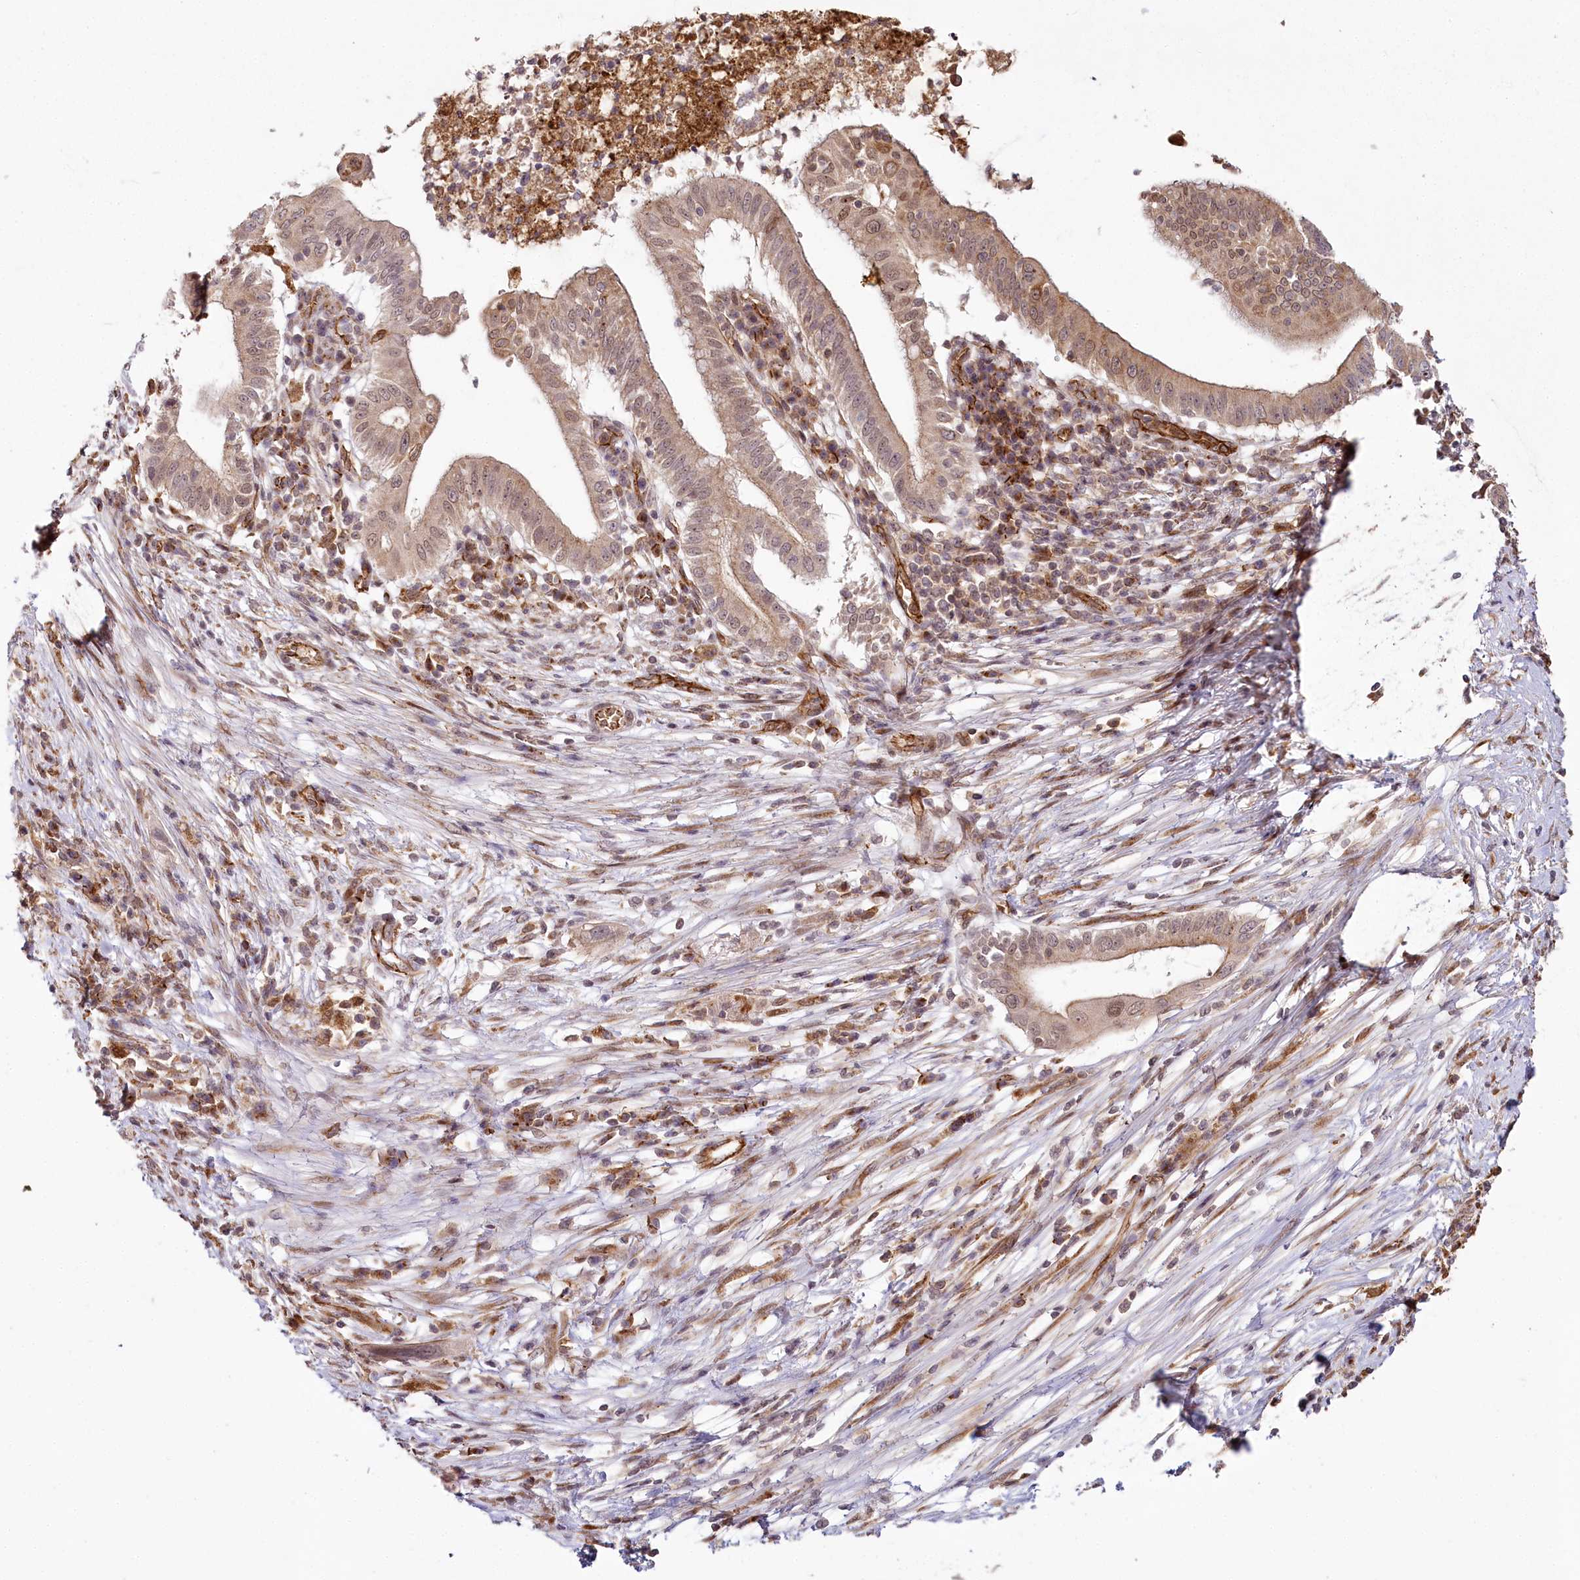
{"staining": {"intensity": "moderate", "quantity": ">75%", "location": "cytoplasmic/membranous,nuclear"}, "tissue": "pancreatic cancer", "cell_type": "Tumor cells", "image_type": "cancer", "snomed": [{"axis": "morphology", "description": "Adenocarcinoma, NOS"}, {"axis": "topography", "description": "Pancreas"}], "caption": "A brown stain shows moderate cytoplasmic/membranous and nuclear staining of a protein in pancreatic adenocarcinoma tumor cells.", "gene": "ALKBH8", "patient": {"sex": "male", "age": 68}}